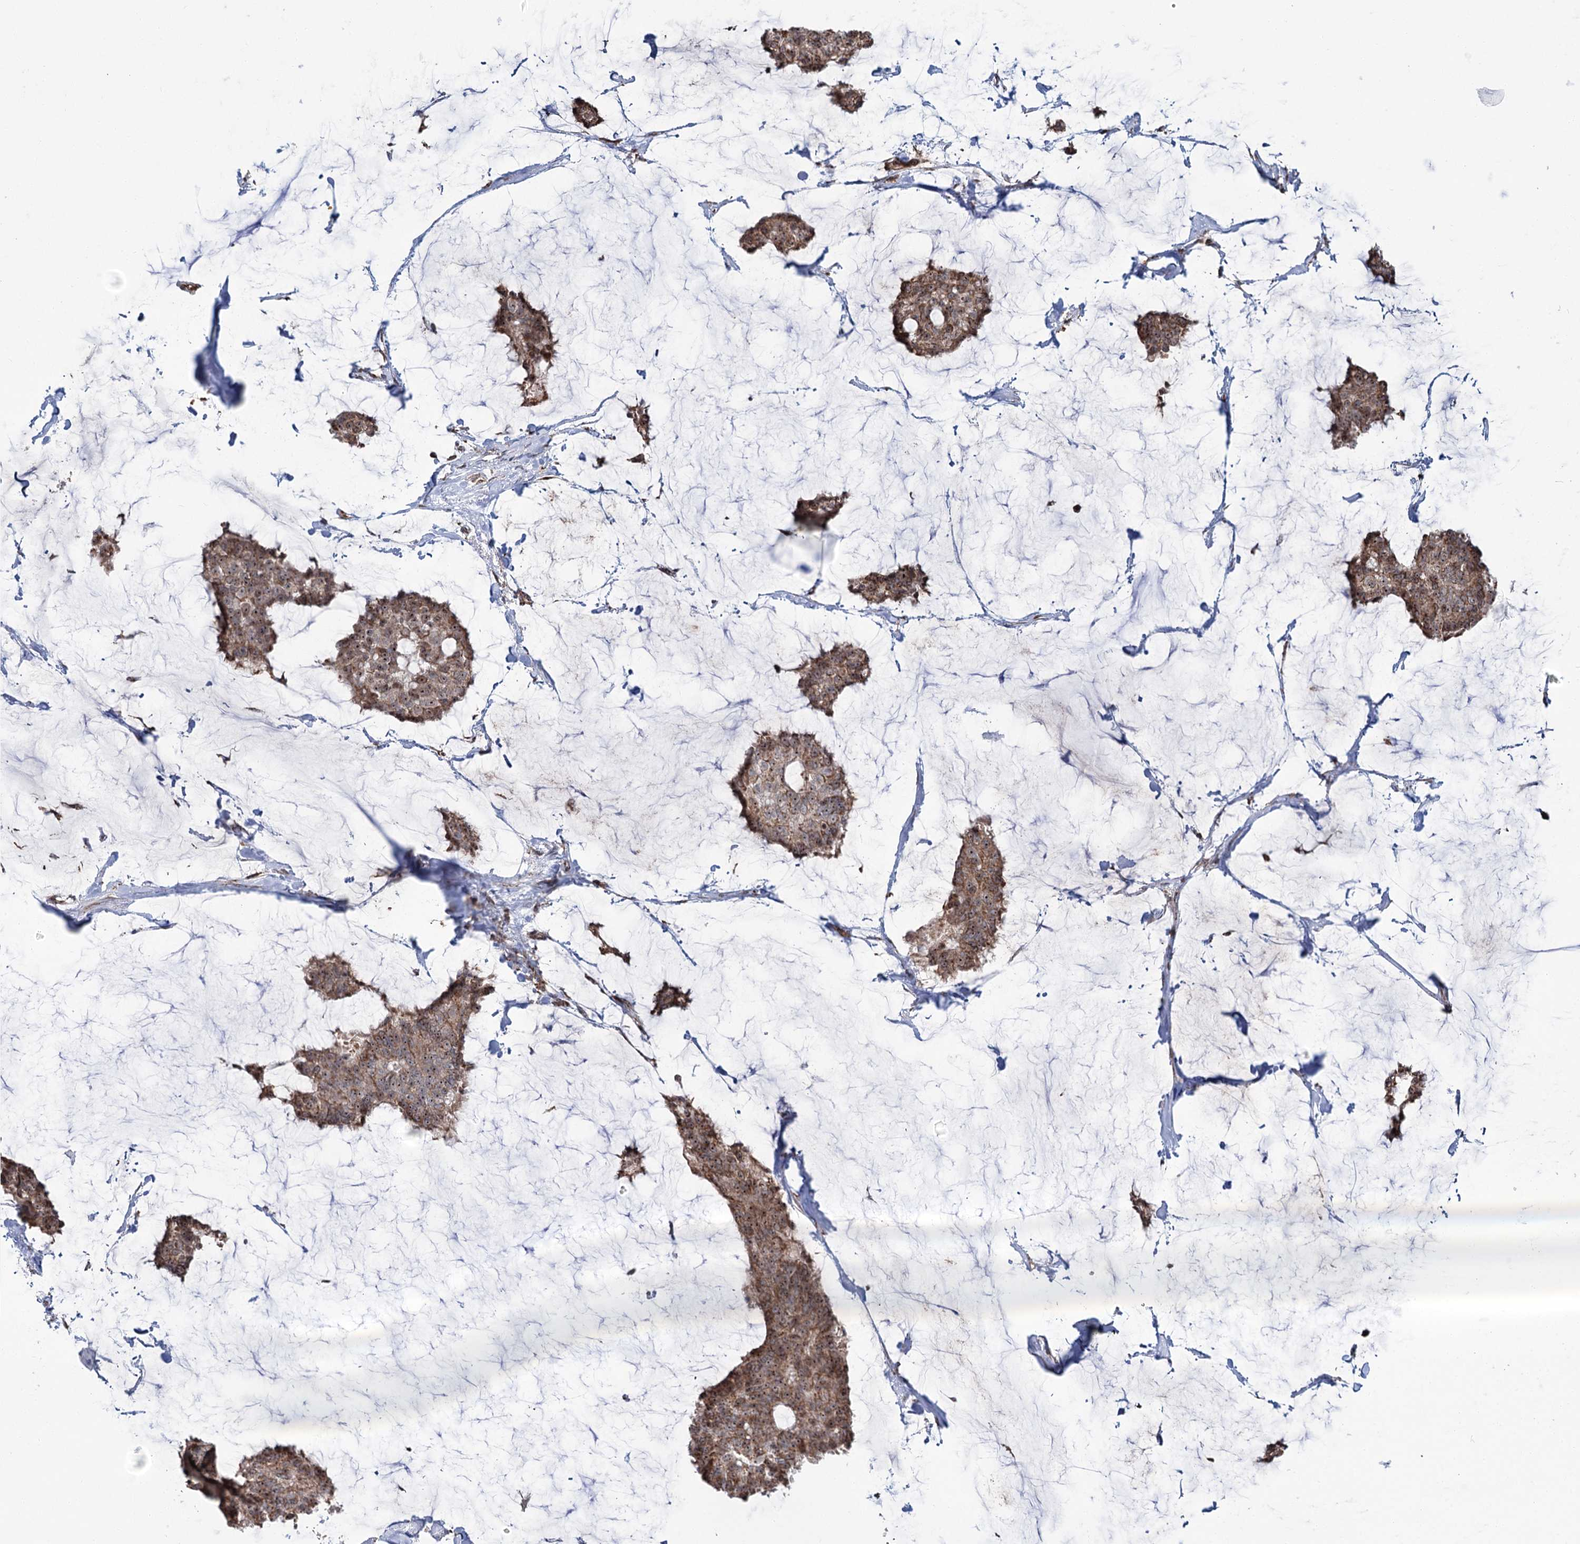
{"staining": {"intensity": "moderate", "quantity": ">75%", "location": "cytoplasmic/membranous,nuclear"}, "tissue": "breast cancer", "cell_type": "Tumor cells", "image_type": "cancer", "snomed": [{"axis": "morphology", "description": "Duct carcinoma"}, {"axis": "topography", "description": "Breast"}], "caption": "Protein staining by immunohistochemistry (IHC) demonstrates moderate cytoplasmic/membranous and nuclear positivity in about >75% of tumor cells in infiltrating ductal carcinoma (breast).", "gene": "STEEP1", "patient": {"sex": "female", "age": 93}}